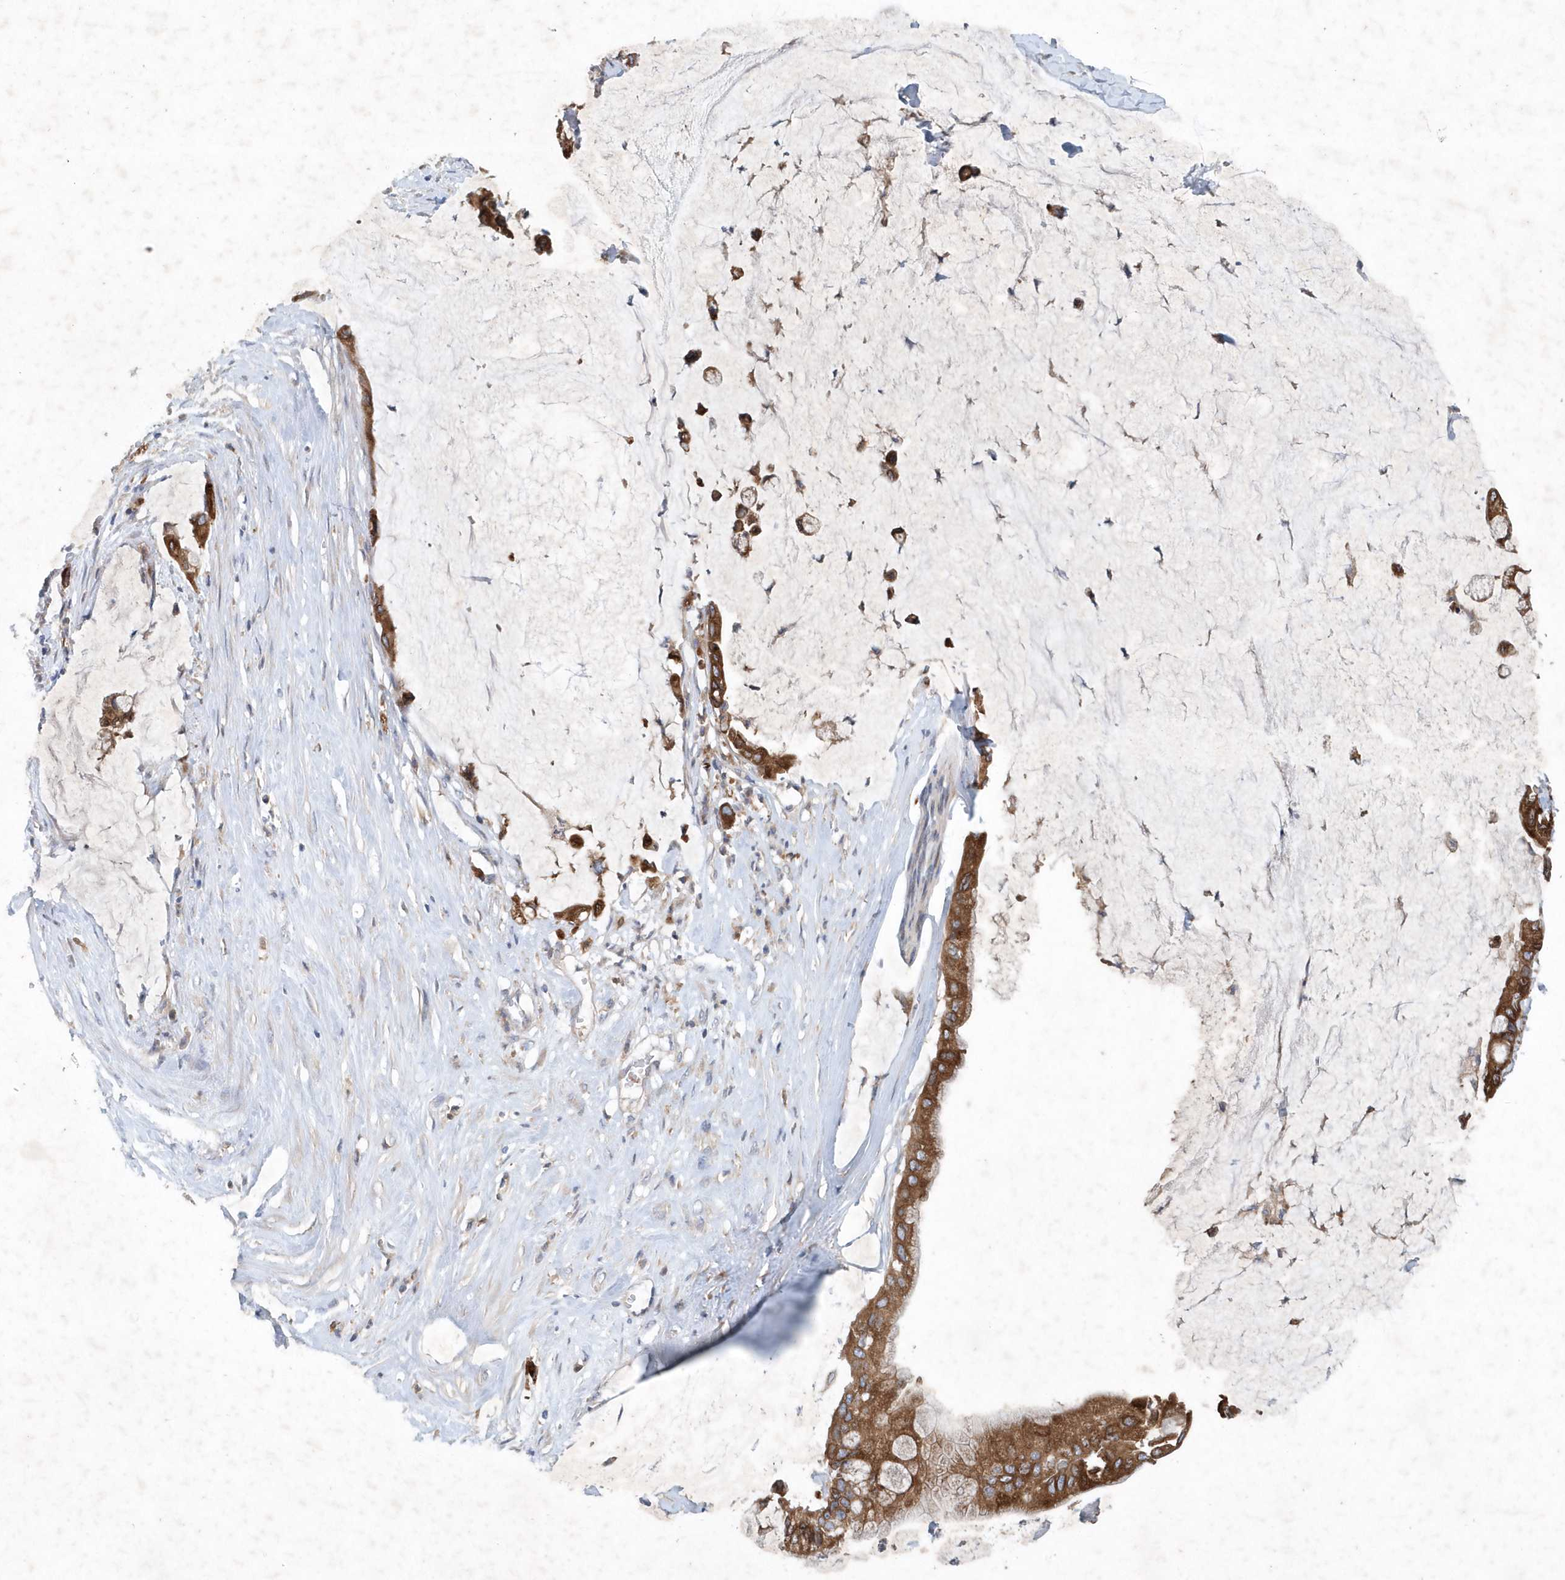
{"staining": {"intensity": "strong", "quantity": ">75%", "location": "cytoplasmic/membranous"}, "tissue": "pancreatic cancer", "cell_type": "Tumor cells", "image_type": "cancer", "snomed": [{"axis": "morphology", "description": "Adenocarcinoma, NOS"}, {"axis": "topography", "description": "Pancreas"}], "caption": "Pancreatic cancer stained with a protein marker demonstrates strong staining in tumor cells.", "gene": "P2RY10", "patient": {"sex": "male", "age": 41}}